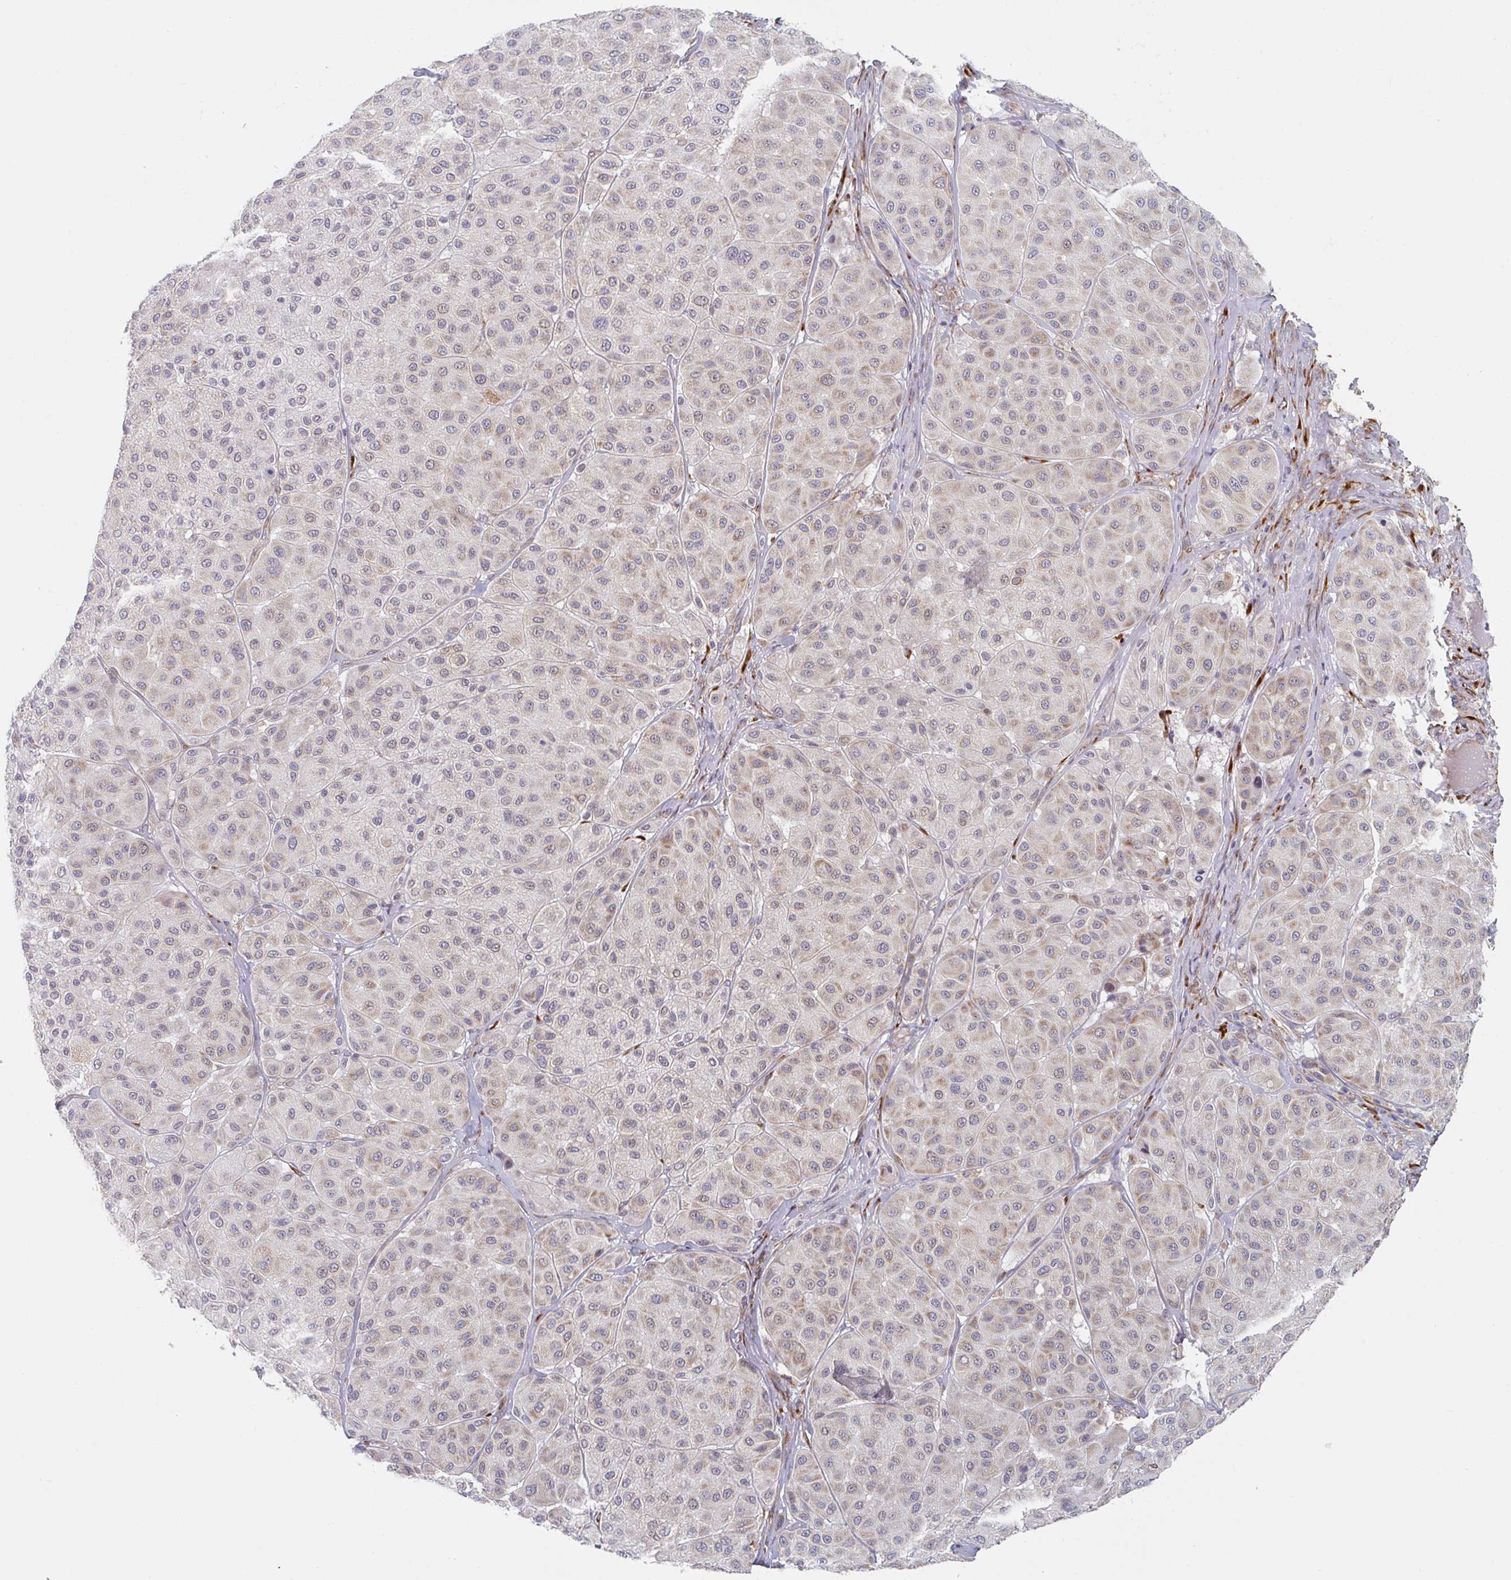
{"staining": {"intensity": "weak", "quantity": "<25%", "location": "cytoplasmic/membranous"}, "tissue": "melanoma", "cell_type": "Tumor cells", "image_type": "cancer", "snomed": [{"axis": "morphology", "description": "Malignant melanoma, Metastatic site"}, {"axis": "topography", "description": "Smooth muscle"}], "caption": "There is no significant positivity in tumor cells of melanoma. (Stains: DAB IHC with hematoxylin counter stain, Microscopy: brightfield microscopy at high magnification).", "gene": "TRAPPC10", "patient": {"sex": "male", "age": 41}}